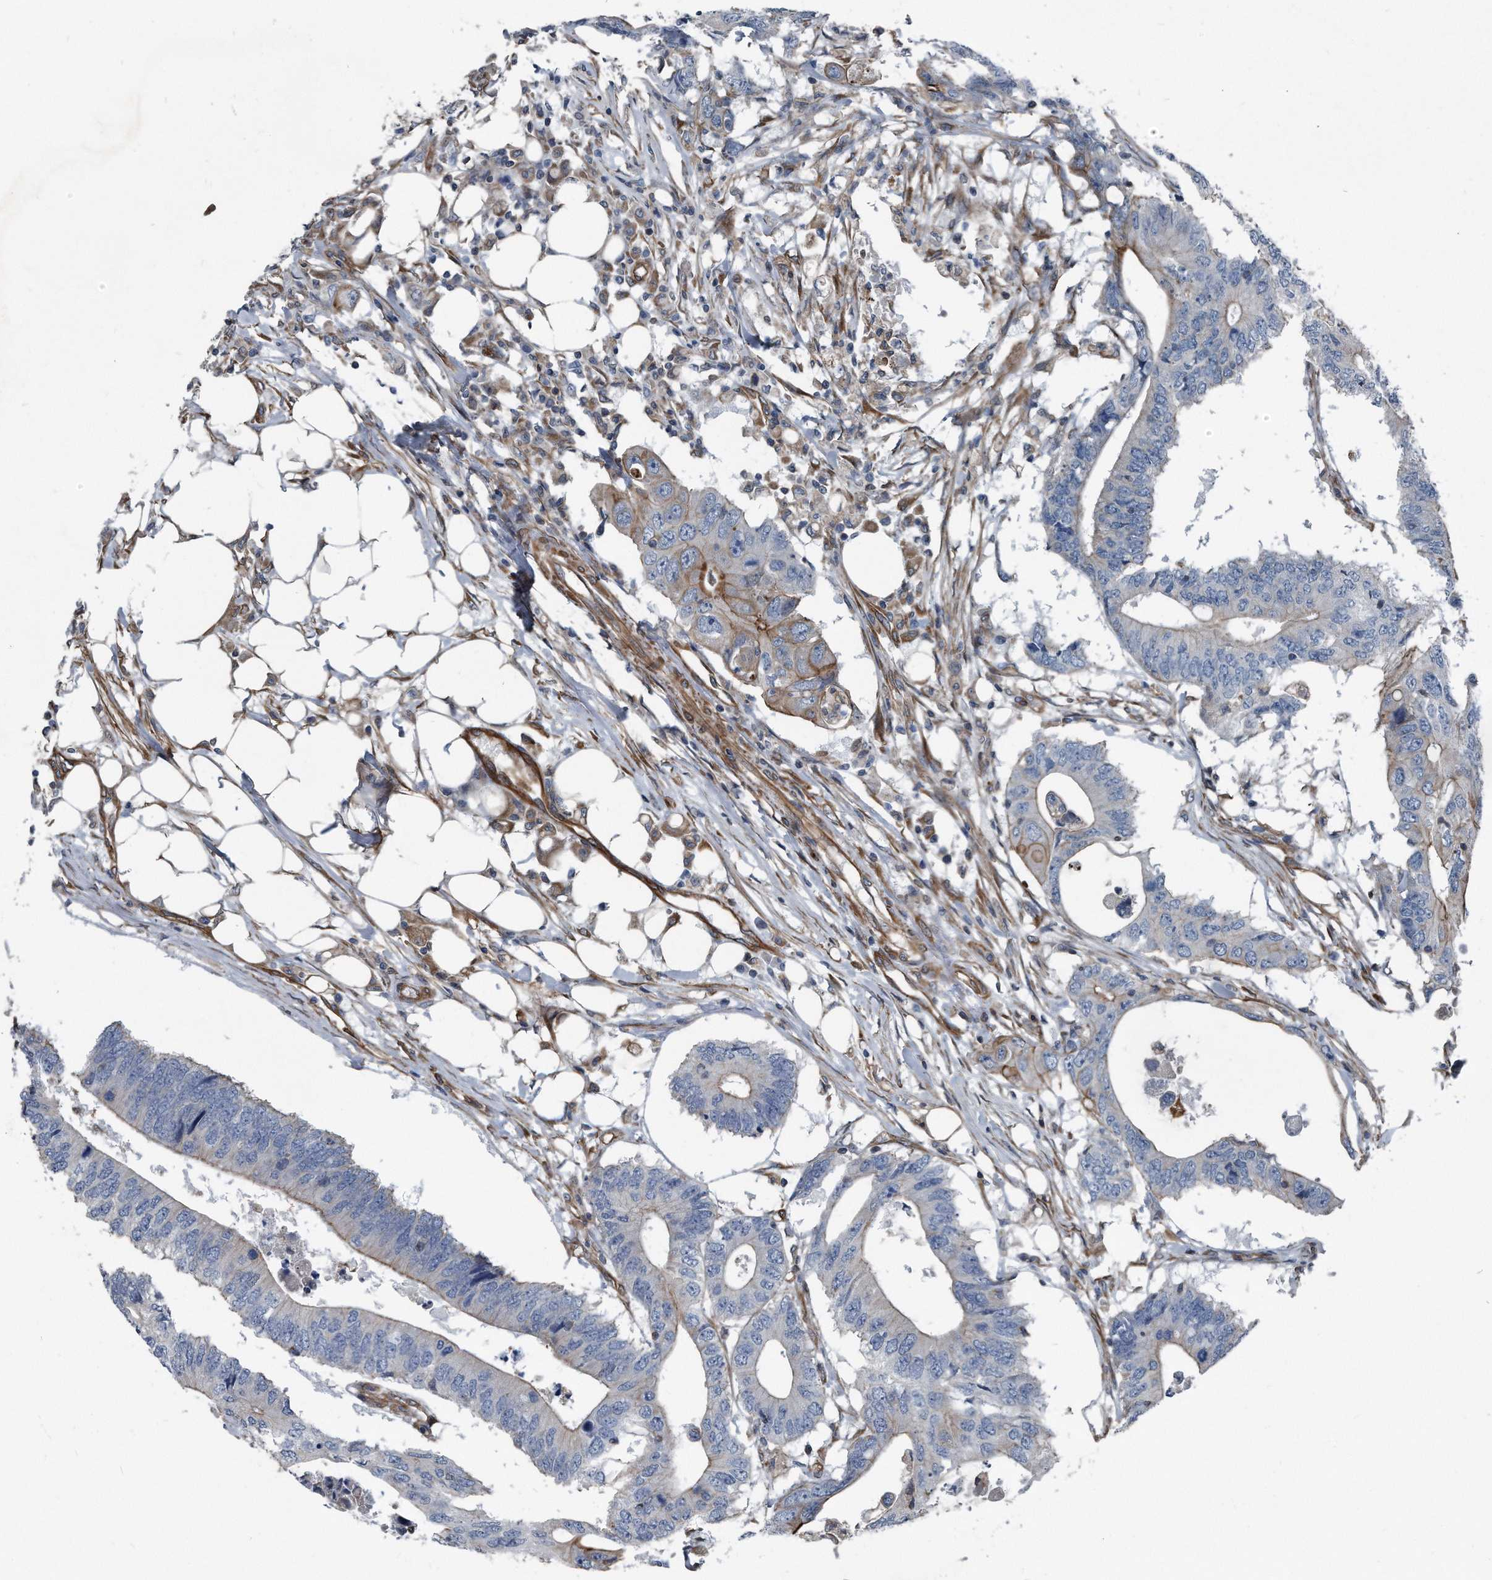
{"staining": {"intensity": "moderate", "quantity": "<25%", "location": "cytoplasmic/membranous"}, "tissue": "colorectal cancer", "cell_type": "Tumor cells", "image_type": "cancer", "snomed": [{"axis": "morphology", "description": "Adenocarcinoma, NOS"}, {"axis": "topography", "description": "Colon"}], "caption": "An immunohistochemistry (IHC) histopathology image of neoplastic tissue is shown. Protein staining in brown shows moderate cytoplasmic/membranous positivity in colorectal cancer within tumor cells. Using DAB (3,3'-diaminobenzidine) (brown) and hematoxylin (blue) stains, captured at high magnification using brightfield microscopy.", "gene": "PLEC", "patient": {"sex": "male", "age": 71}}